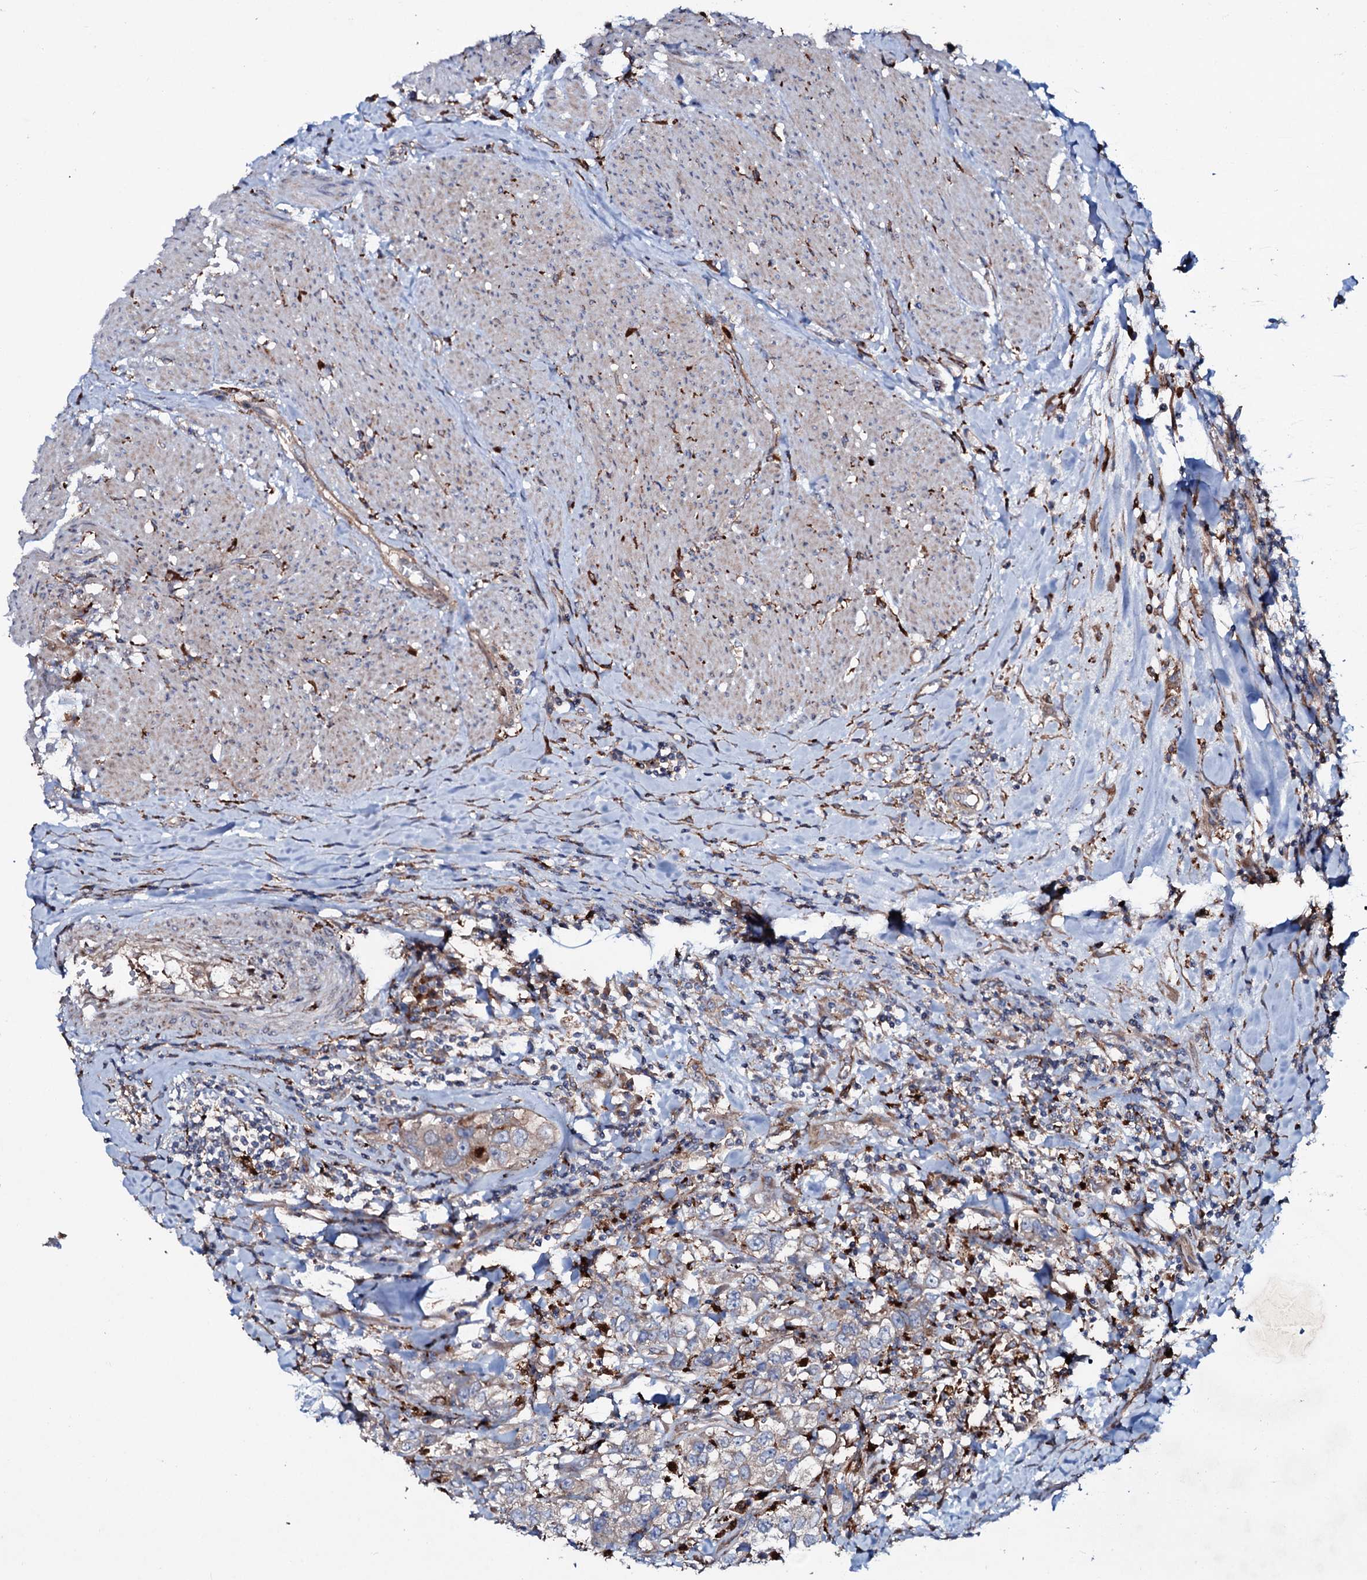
{"staining": {"intensity": "moderate", "quantity": "25%-75%", "location": "cytoplasmic/membranous"}, "tissue": "urothelial cancer", "cell_type": "Tumor cells", "image_type": "cancer", "snomed": [{"axis": "morphology", "description": "Urothelial carcinoma, High grade"}, {"axis": "topography", "description": "Urinary bladder"}], "caption": "High-grade urothelial carcinoma was stained to show a protein in brown. There is medium levels of moderate cytoplasmic/membranous expression in about 25%-75% of tumor cells.", "gene": "P2RX4", "patient": {"sex": "female", "age": 80}}